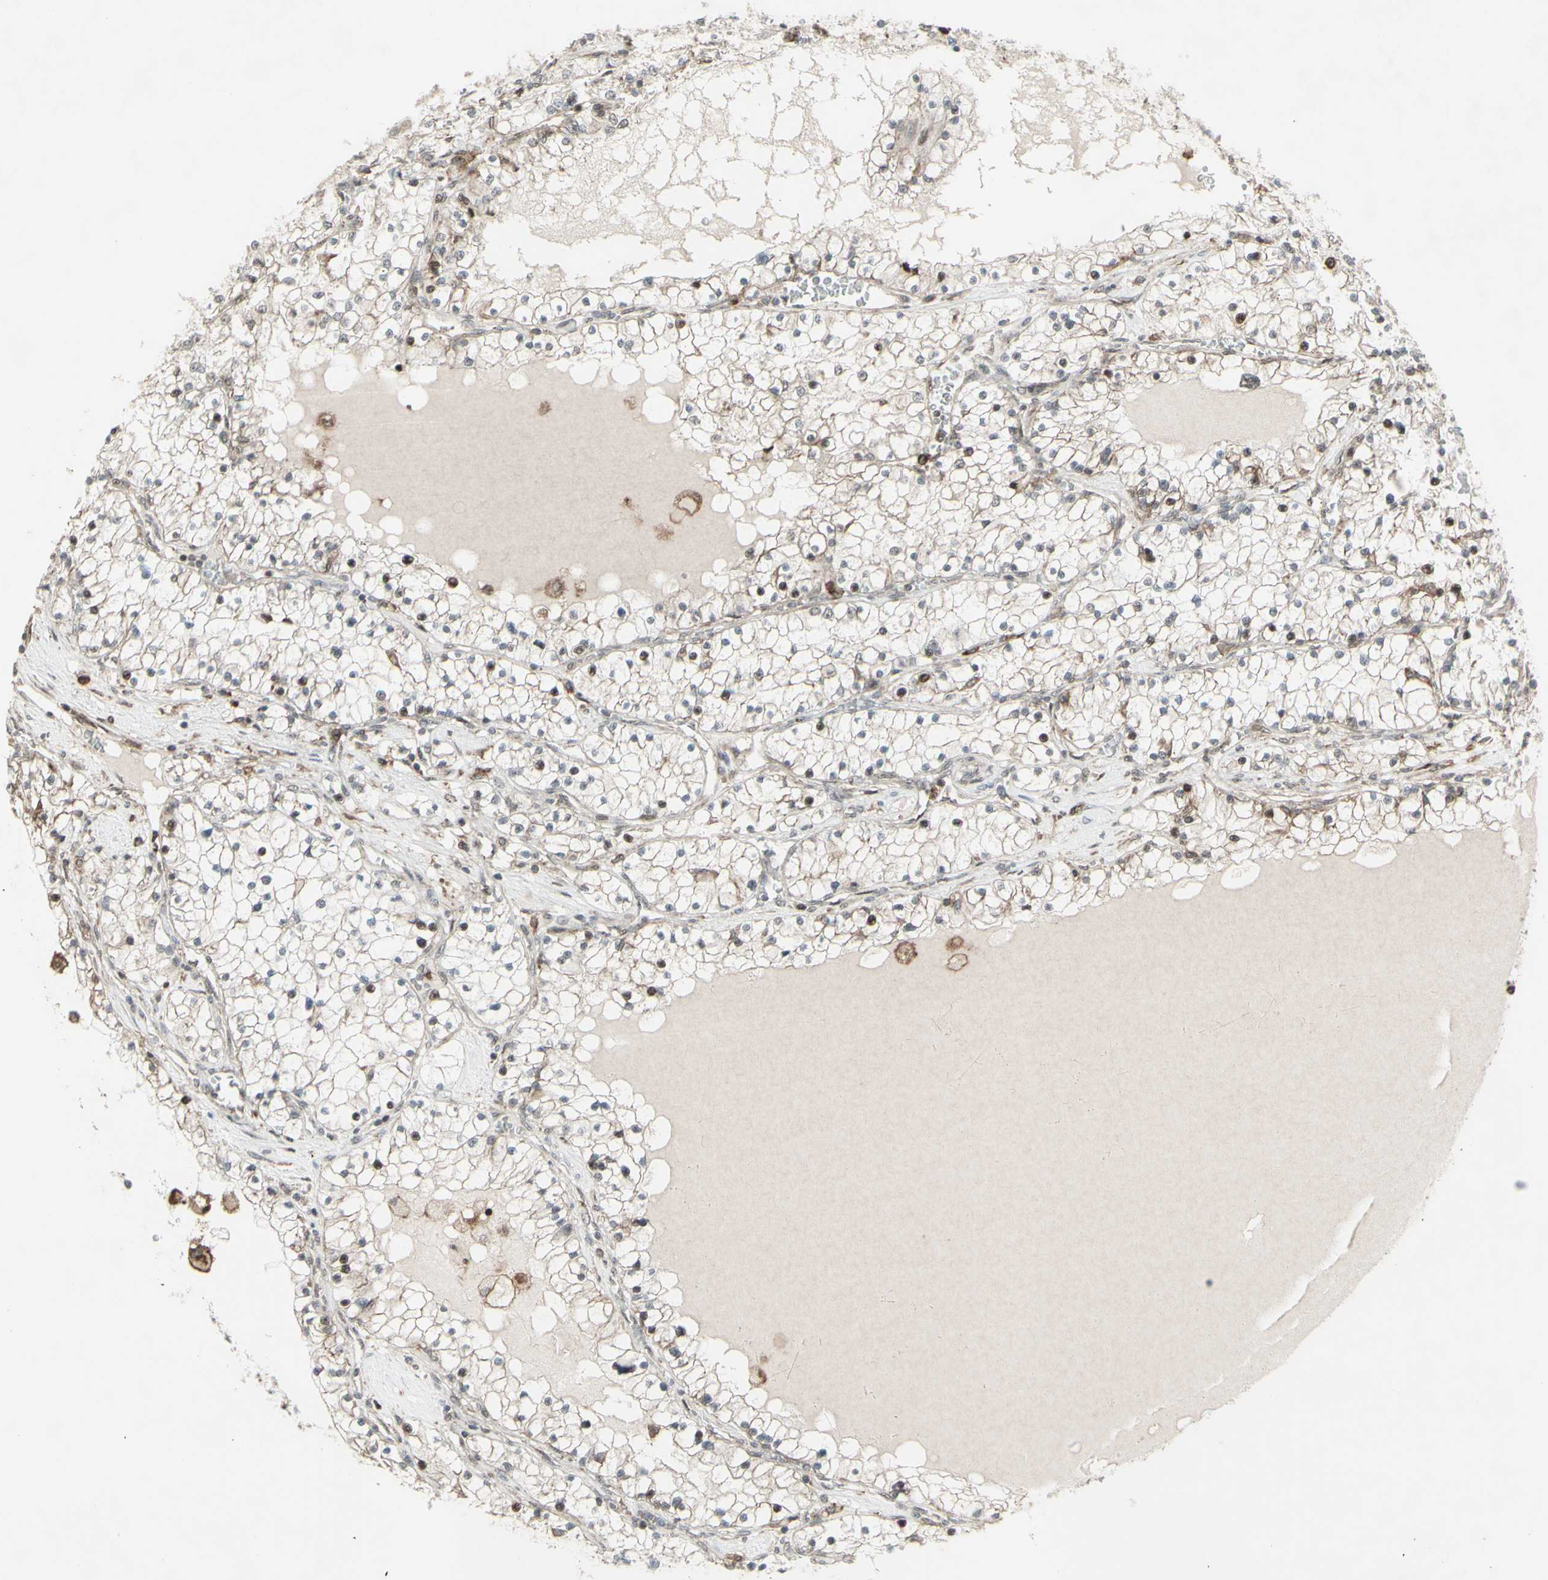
{"staining": {"intensity": "weak", "quantity": "25%-75%", "location": "cytoplasmic/membranous"}, "tissue": "renal cancer", "cell_type": "Tumor cells", "image_type": "cancer", "snomed": [{"axis": "morphology", "description": "Adenocarcinoma, NOS"}, {"axis": "topography", "description": "Kidney"}], "caption": "Human renal adenocarcinoma stained with a protein marker shows weak staining in tumor cells.", "gene": "CD33", "patient": {"sex": "male", "age": 68}}